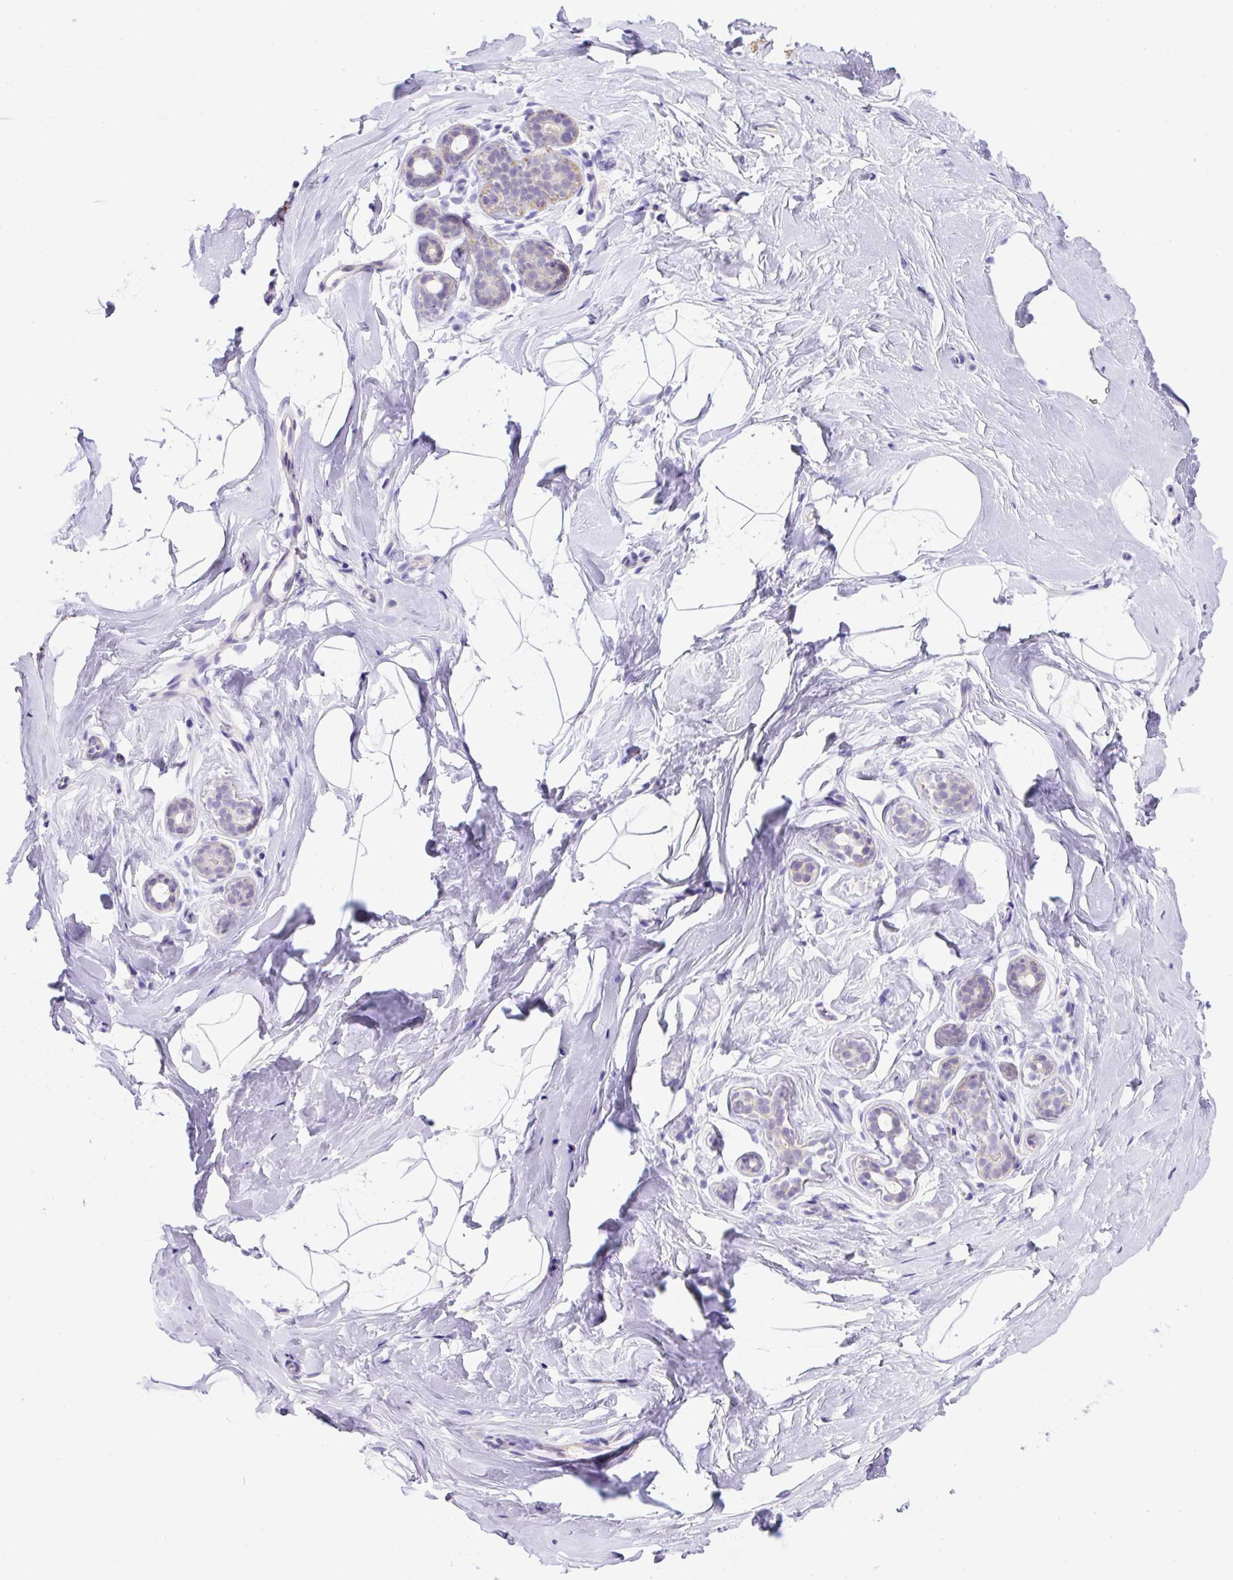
{"staining": {"intensity": "negative", "quantity": "none", "location": "none"}, "tissue": "breast", "cell_type": "Adipocytes", "image_type": "normal", "snomed": [{"axis": "morphology", "description": "Normal tissue, NOS"}, {"axis": "topography", "description": "Breast"}], "caption": "The immunohistochemistry image has no significant expression in adipocytes of breast.", "gene": "NPTN", "patient": {"sex": "female", "age": 32}}